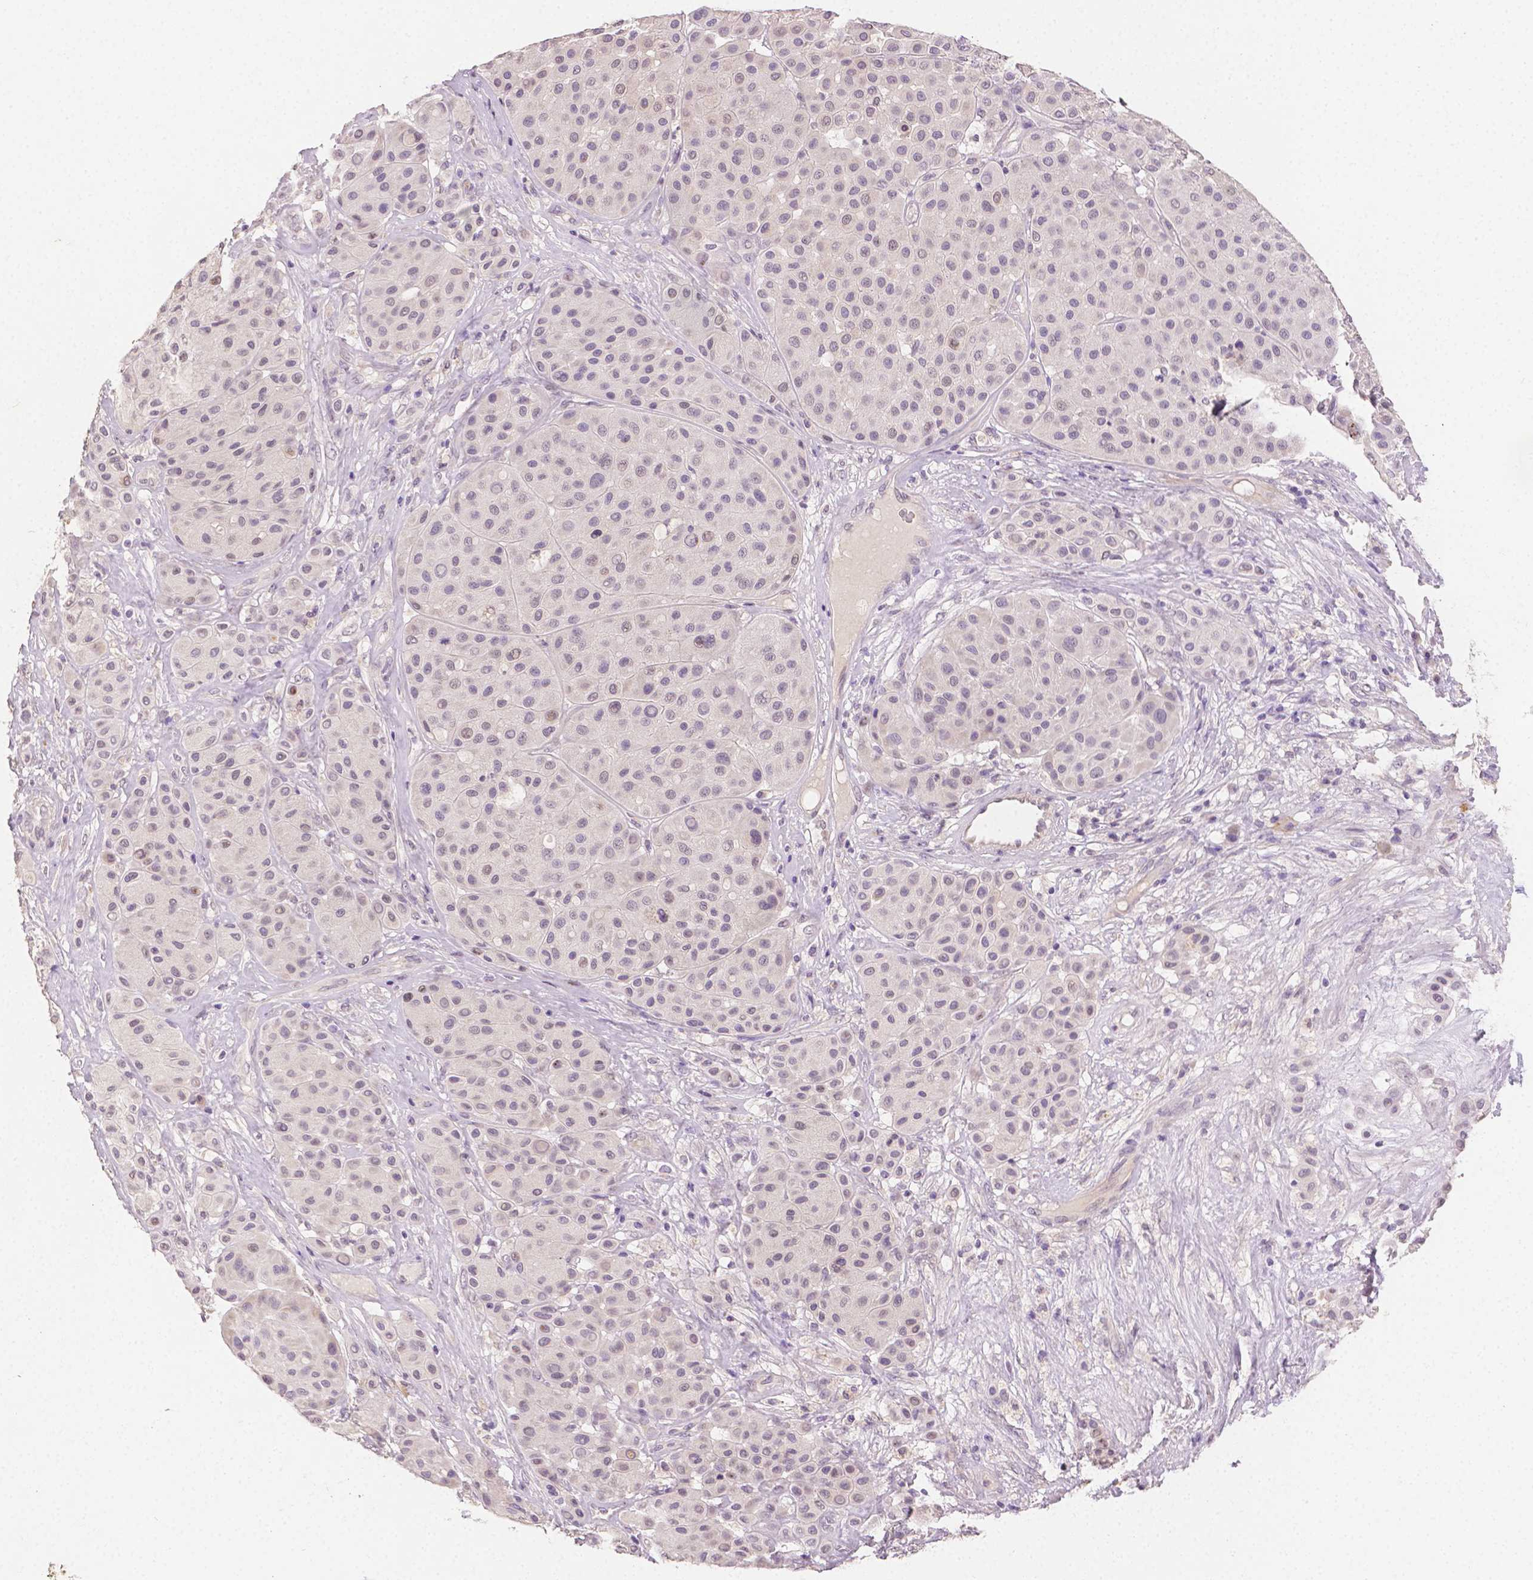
{"staining": {"intensity": "negative", "quantity": "none", "location": "none"}, "tissue": "melanoma", "cell_type": "Tumor cells", "image_type": "cancer", "snomed": [{"axis": "morphology", "description": "Malignant melanoma, Metastatic site"}, {"axis": "topography", "description": "Smooth muscle"}], "caption": "High magnification brightfield microscopy of malignant melanoma (metastatic site) stained with DAB (3,3'-diaminobenzidine) (brown) and counterstained with hematoxylin (blue): tumor cells show no significant staining.", "gene": "TGM1", "patient": {"sex": "male", "age": 41}}